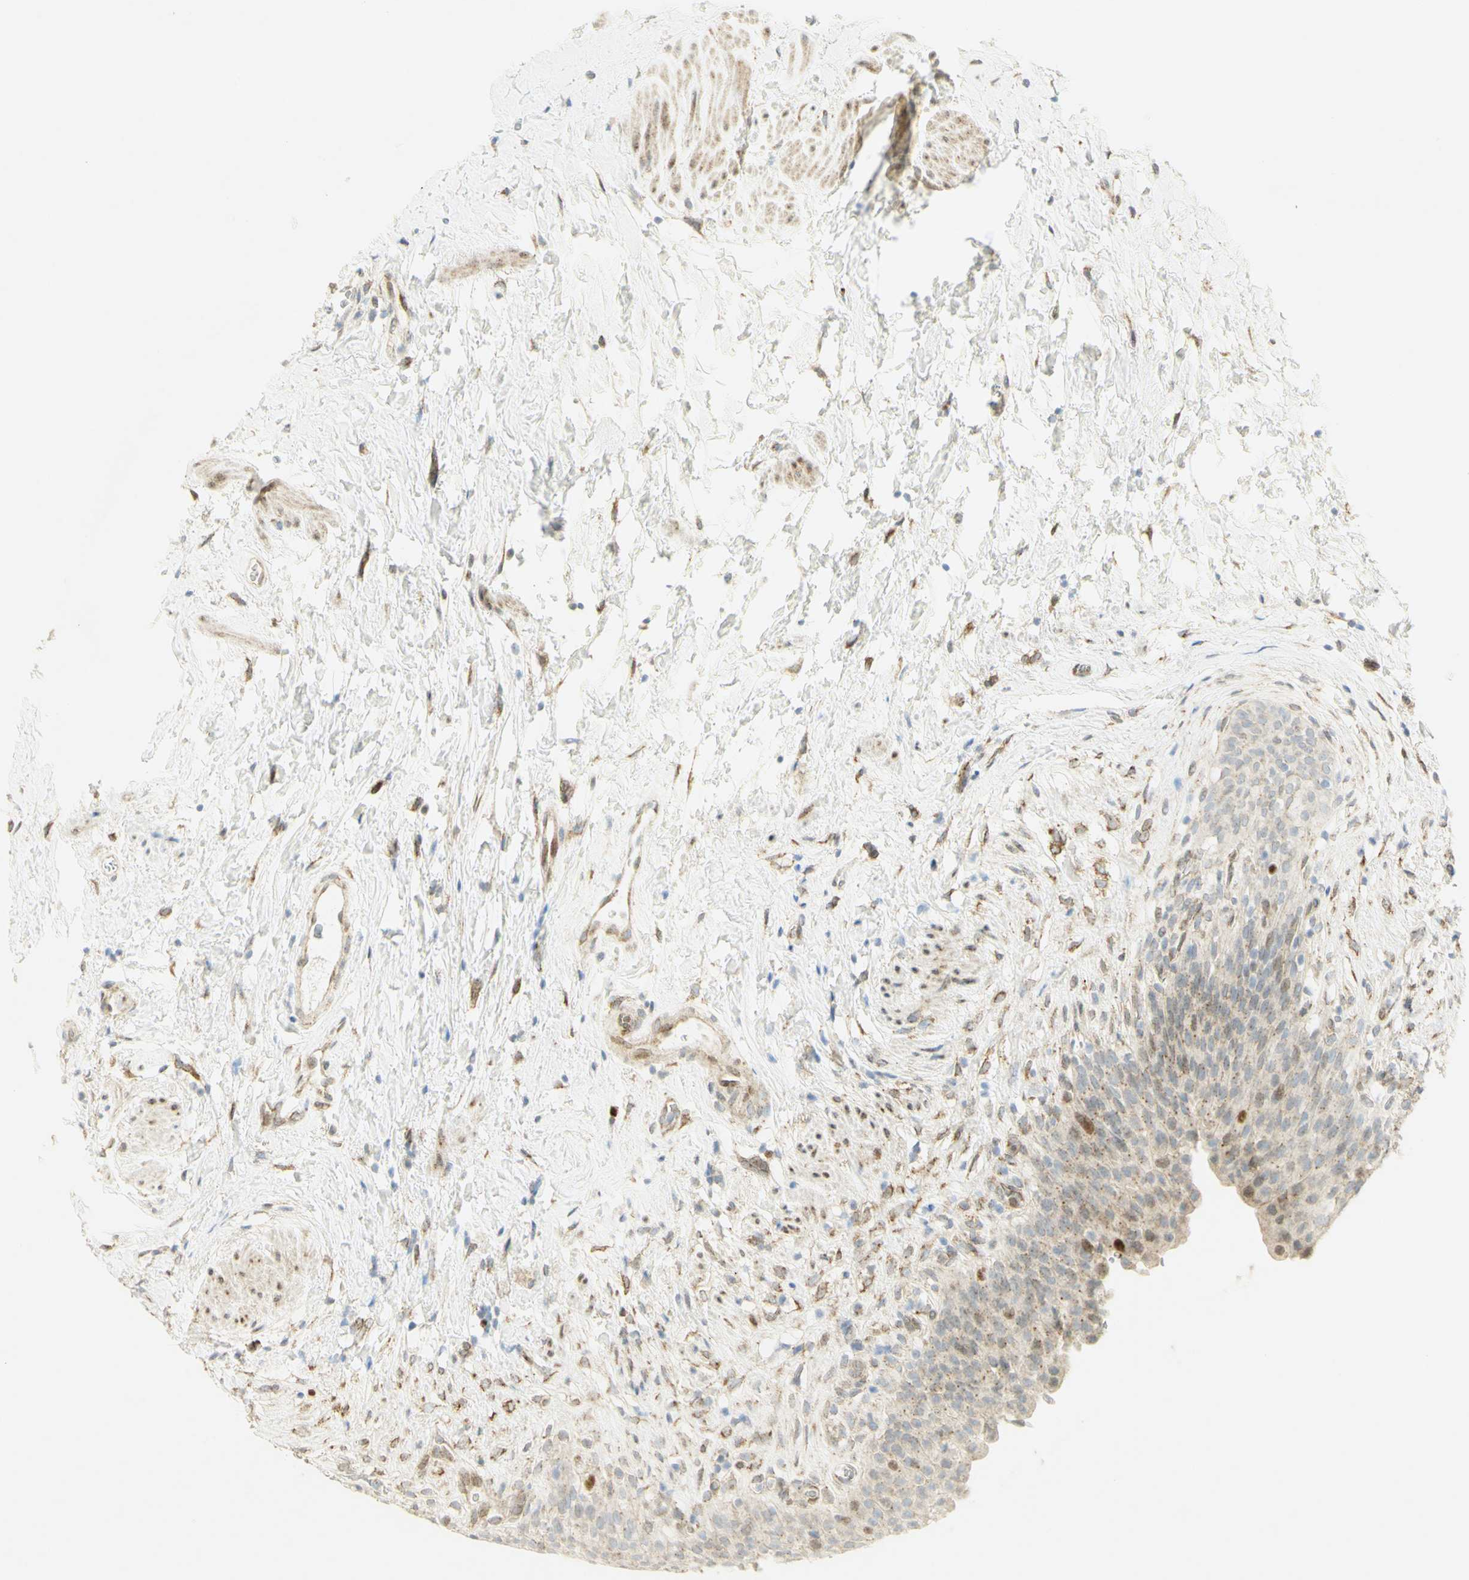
{"staining": {"intensity": "strong", "quantity": "<25%", "location": "nuclear"}, "tissue": "urinary bladder", "cell_type": "Urothelial cells", "image_type": "normal", "snomed": [{"axis": "morphology", "description": "Normal tissue, NOS"}, {"axis": "topography", "description": "Urinary bladder"}], "caption": "Immunohistochemistry (IHC) of unremarkable urinary bladder reveals medium levels of strong nuclear staining in about <25% of urothelial cells. The staining is performed using DAB brown chromogen to label protein expression. The nuclei are counter-stained blue using hematoxylin.", "gene": "E2F1", "patient": {"sex": "female", "age": 79}}